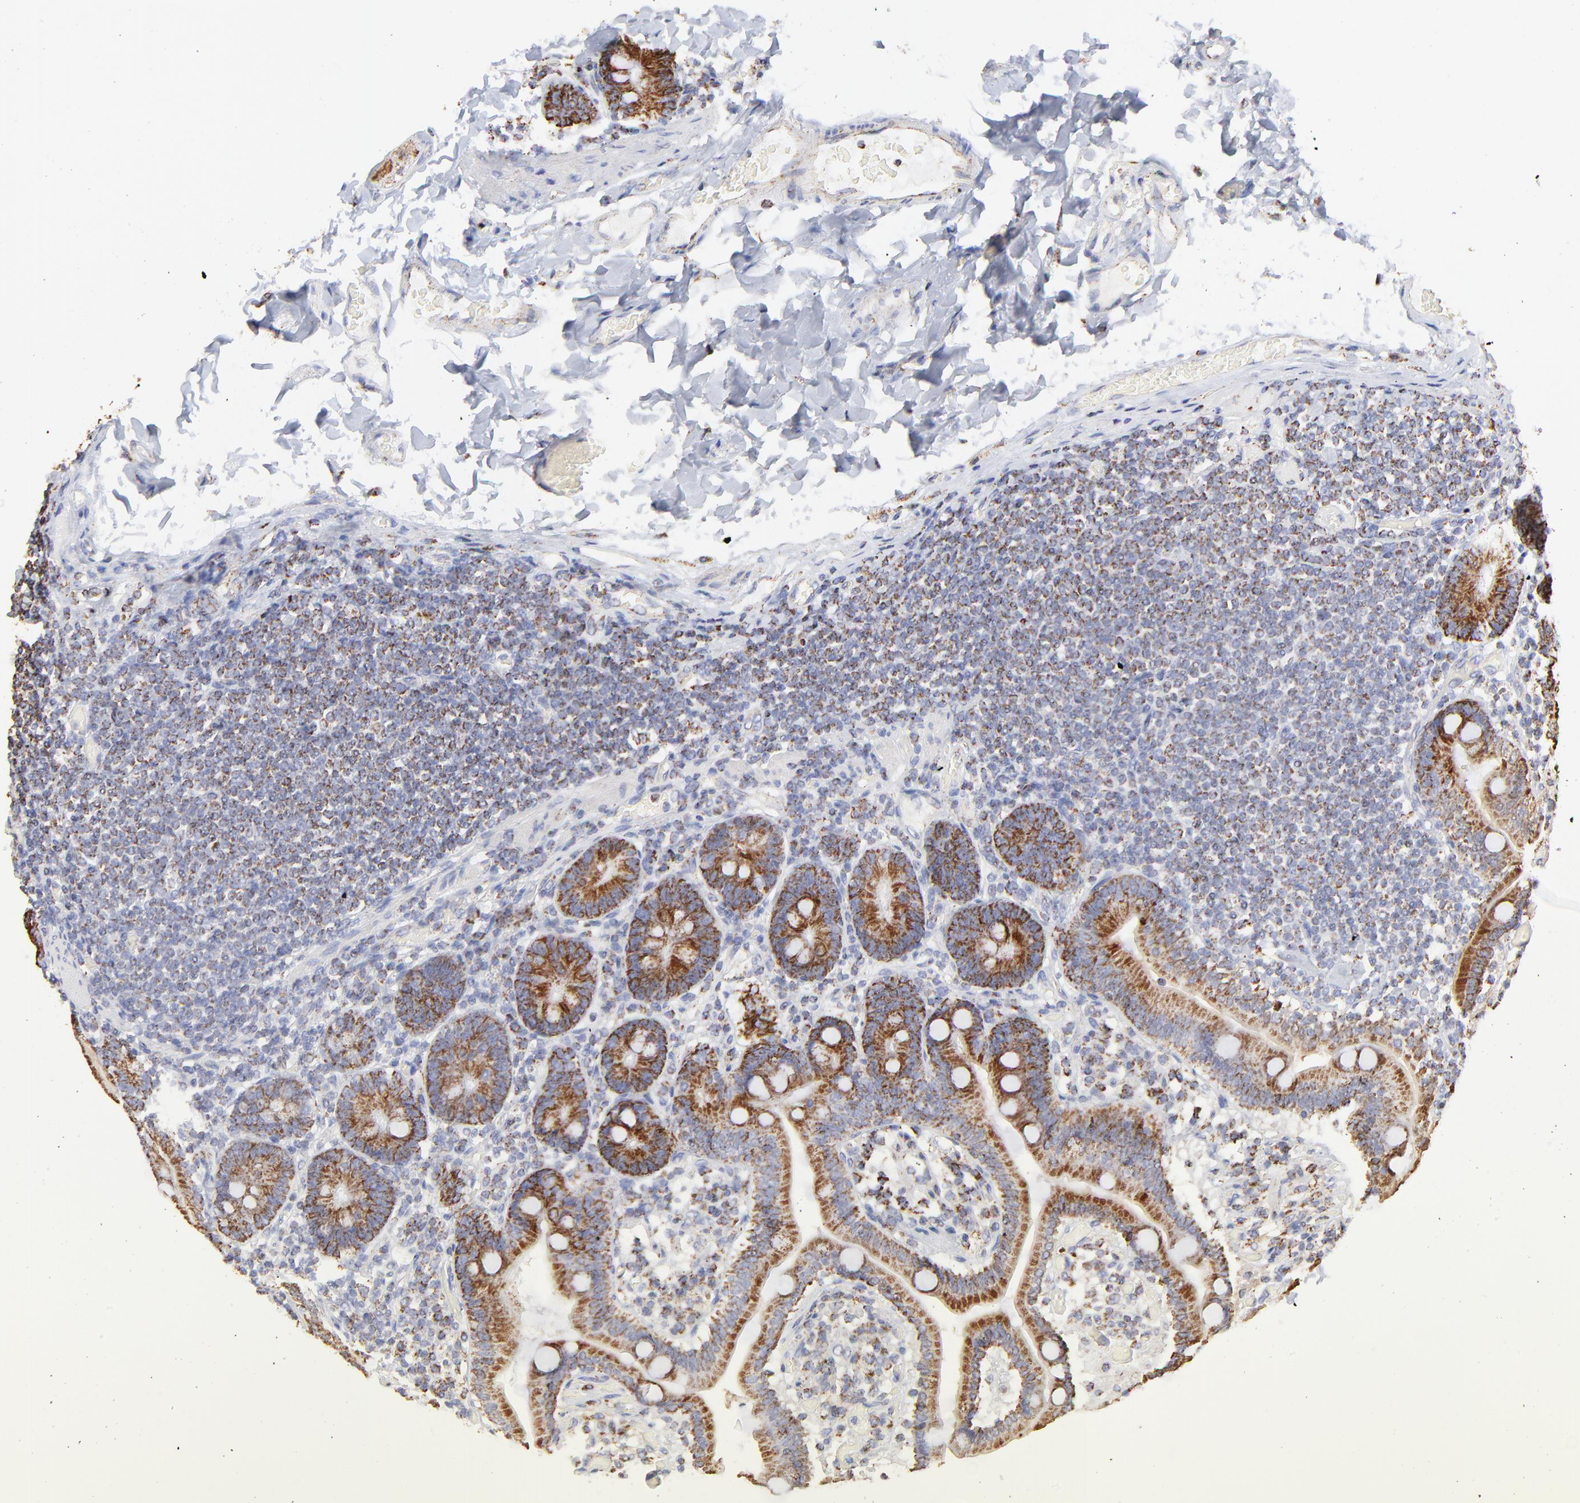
{"staining": {"intensity": "strong", "quantity": ">75%", "location": "cytoplasmic/membranous"}, "tissue": "duodenum", "cell_type": "Glandular cells", "image_type": "normal", "snomed": [{"axis": "morphology", "description": "Normal tissue, NOS"}, {"axis": "topography", "description": "Duodenum"}], "caption": "Strong cytoplasmic/membranous staining for a protein is seen in approximately >75% of glandular cells of benign duodenum using IHC.", "gene": "COX4I1", "patient": {"sex": "male", "age": 66}}